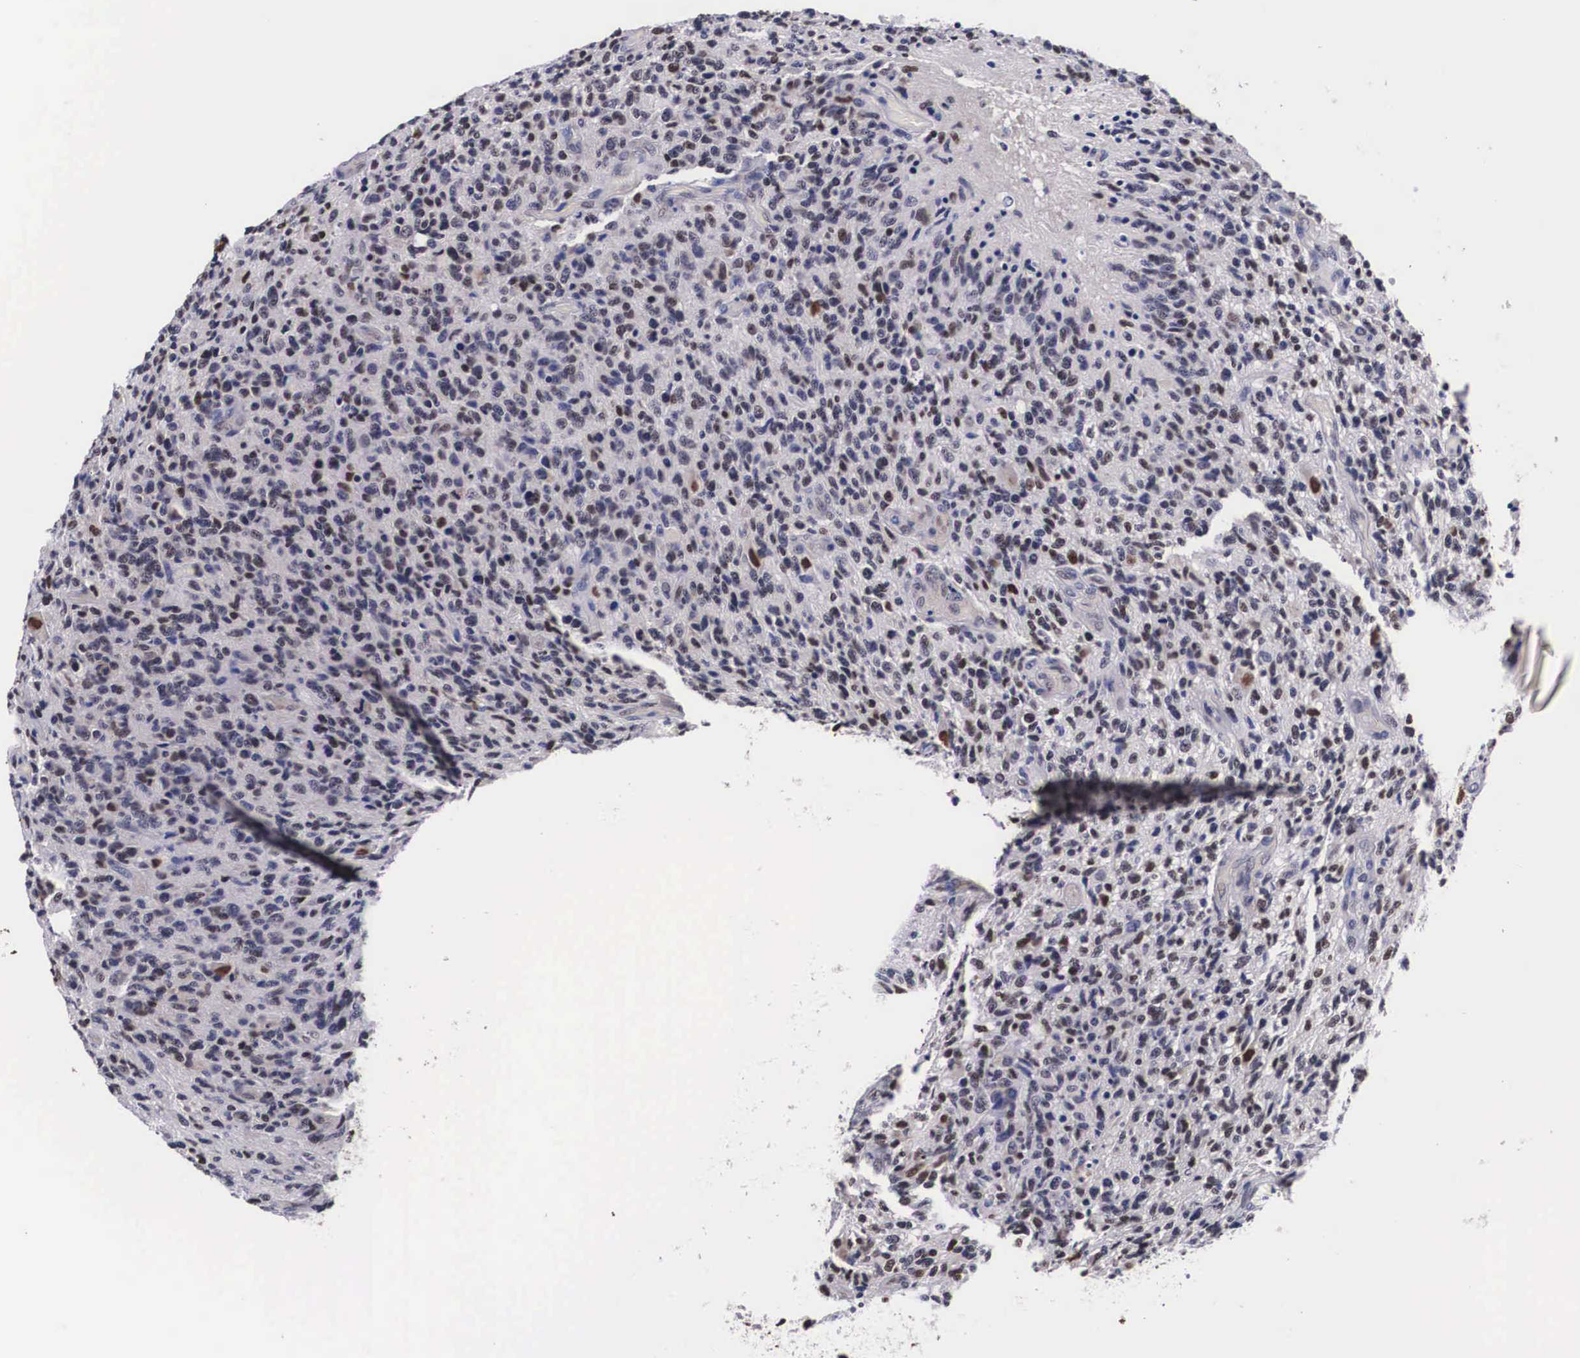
{"staining": {"intensity": "moderate", "quantity": "25%-75%", "location": "nuclear"}, "tissue": "glioma", "cell_type": "Tumor cells", "image_type": "cancer", "snomed": [{"axis": "morphology", "description": "Glioma, malignant, High grade"}, {"axis": "topography", "description": "Brain"}], "caption": "DAB (3,3'-diaminobenzidine) immunohistochemical staining of high-grade glioma (malignant) reveals moderate nuclear protein staining in about 25%-75% of tumor cells.", "gene": "KHDRBS3", "patient": {"sex": "male", "age": 36}}